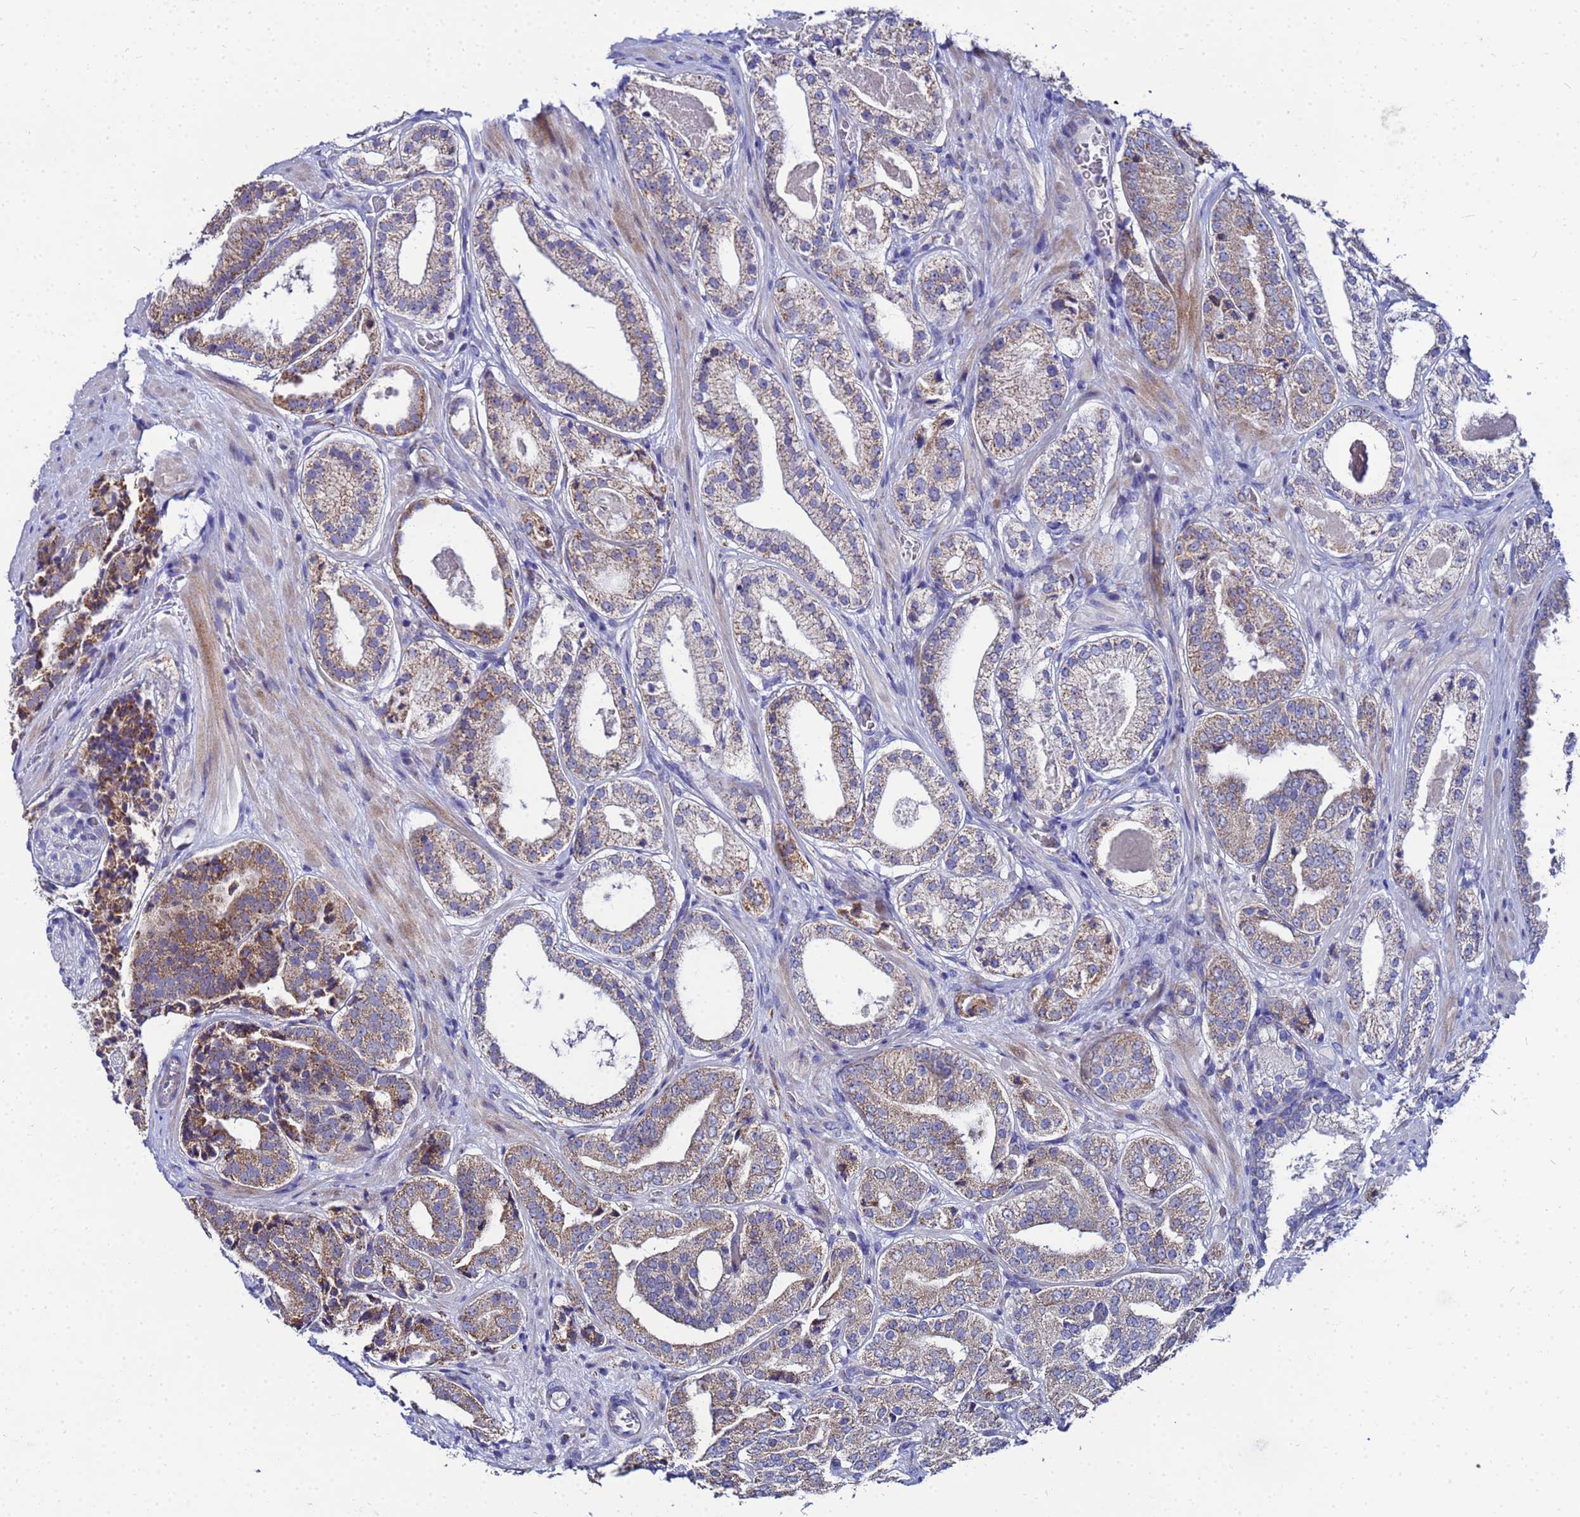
{"staining": {"intensity": "moderate", "quantity": "25%-75%", "location": "cytoplasmic/membranous"}, "tissue": "prostate cancer", "cell_type": "Tumor cells", "image_type": "cancer", "snomed": [{"axis": "morphology", "description": "Adenocarcinoma, High grade"}, {"axis": "topography", "description": "Prostate"}], "caption": "DAB (3,3'-diaminobenzidine) immunohistochemical staining of human prostate cancer shows moderate cytoplasmic/membranous protein staining in about 25%-75% of tumor cells.", "gene": "FAHD2A", "patient": {"sex": "male", "age": 71}}